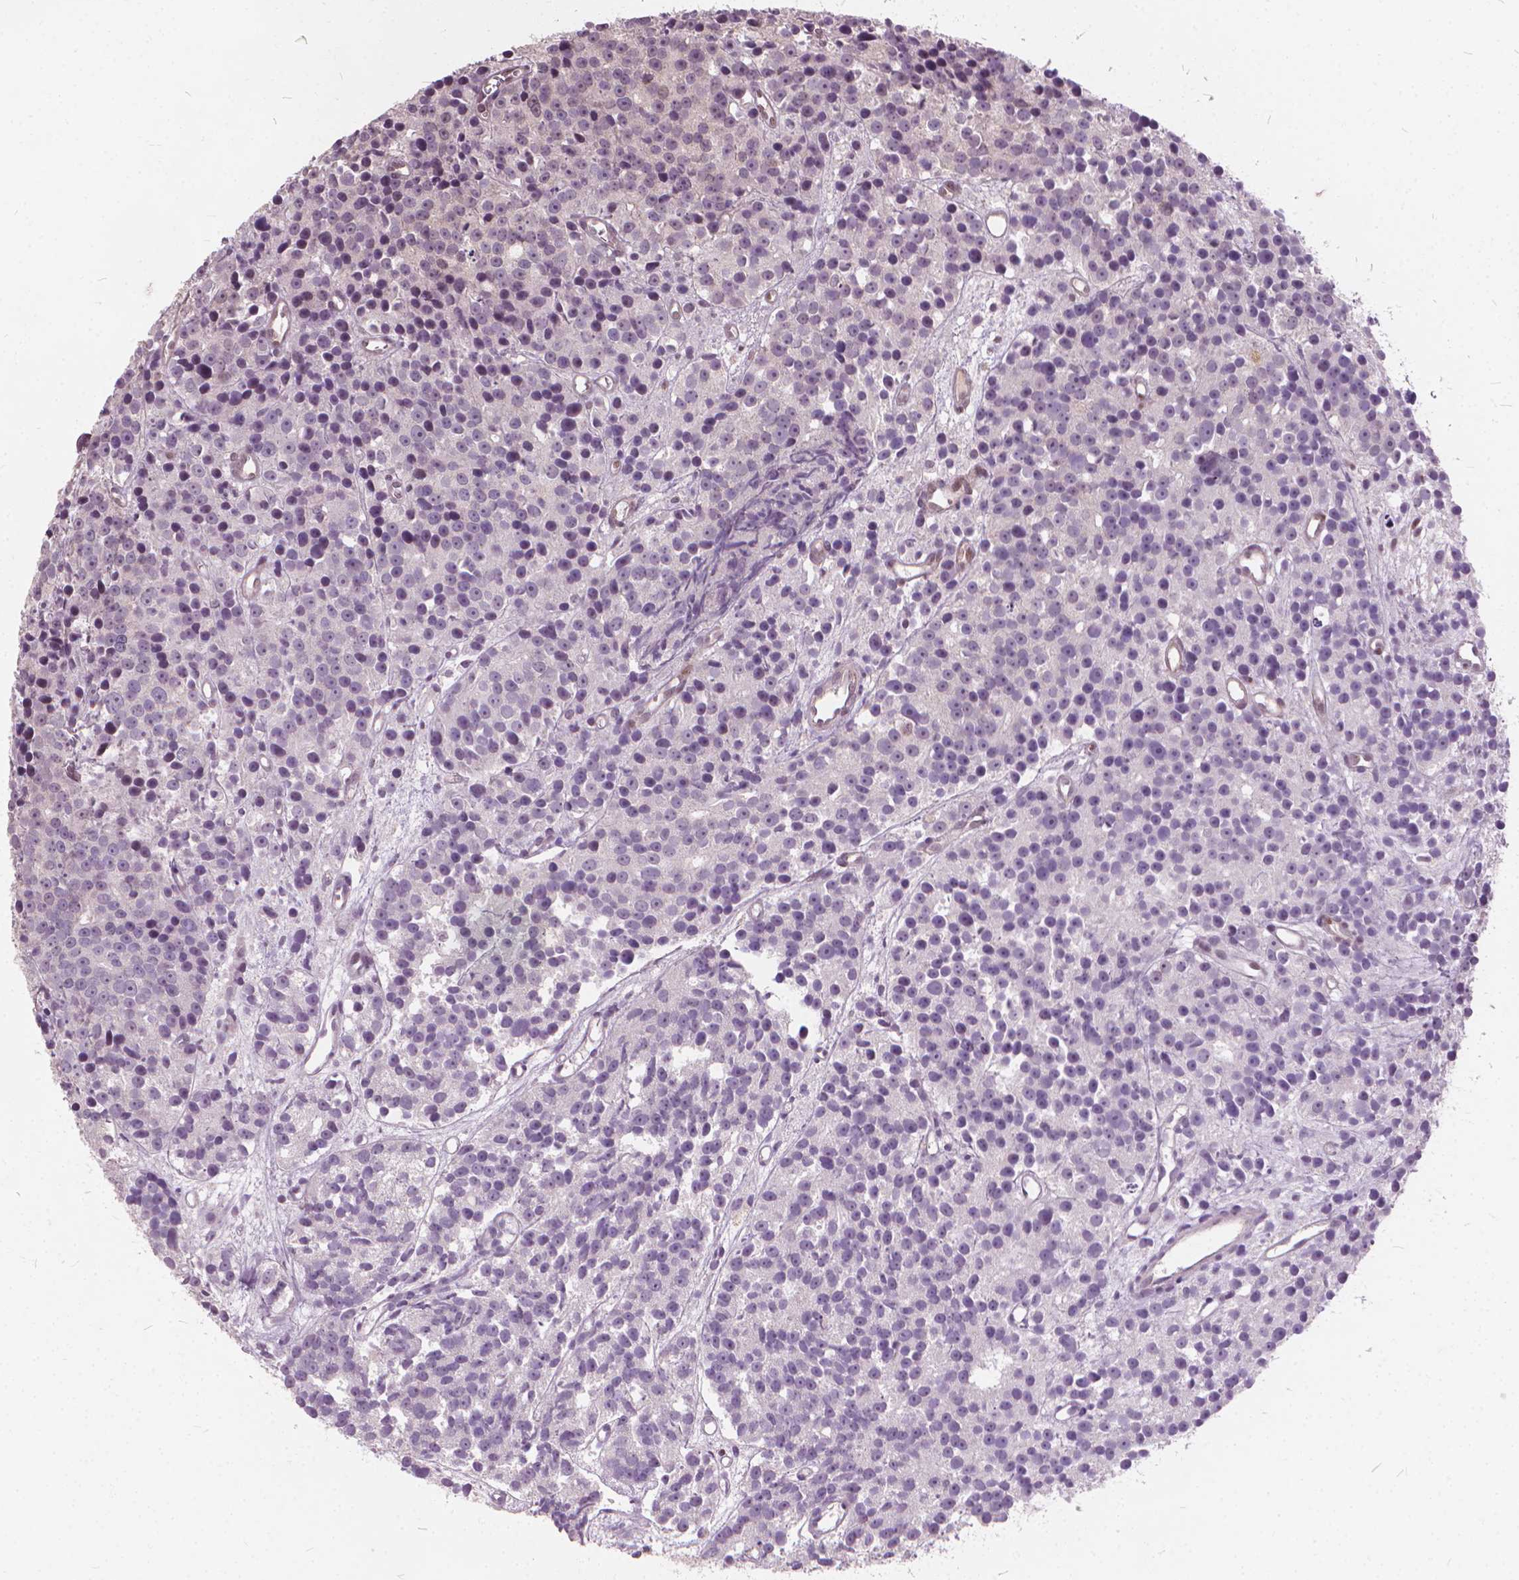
{"staining": {"intensity": "negative", "quantity": "none", "location": "none"}, "tissue": "prostate cancer", "cell_type": "Tumor cells", "image_type": "cancer", "snomed": [{"axis": "morphology", "description": "Adenocarcinoma, High grade"}, {"axis": "topography", "description": "Prostate"}], "caption": "The immunohistochemistry histopathology image has no significant positivity in tumor cells of prostate cancer tissue. (DAB IHC visualized using brightfield microscopy, high magnification).", "gene": "STAT5B", "patient": {"sex": "male", "age": 77}}